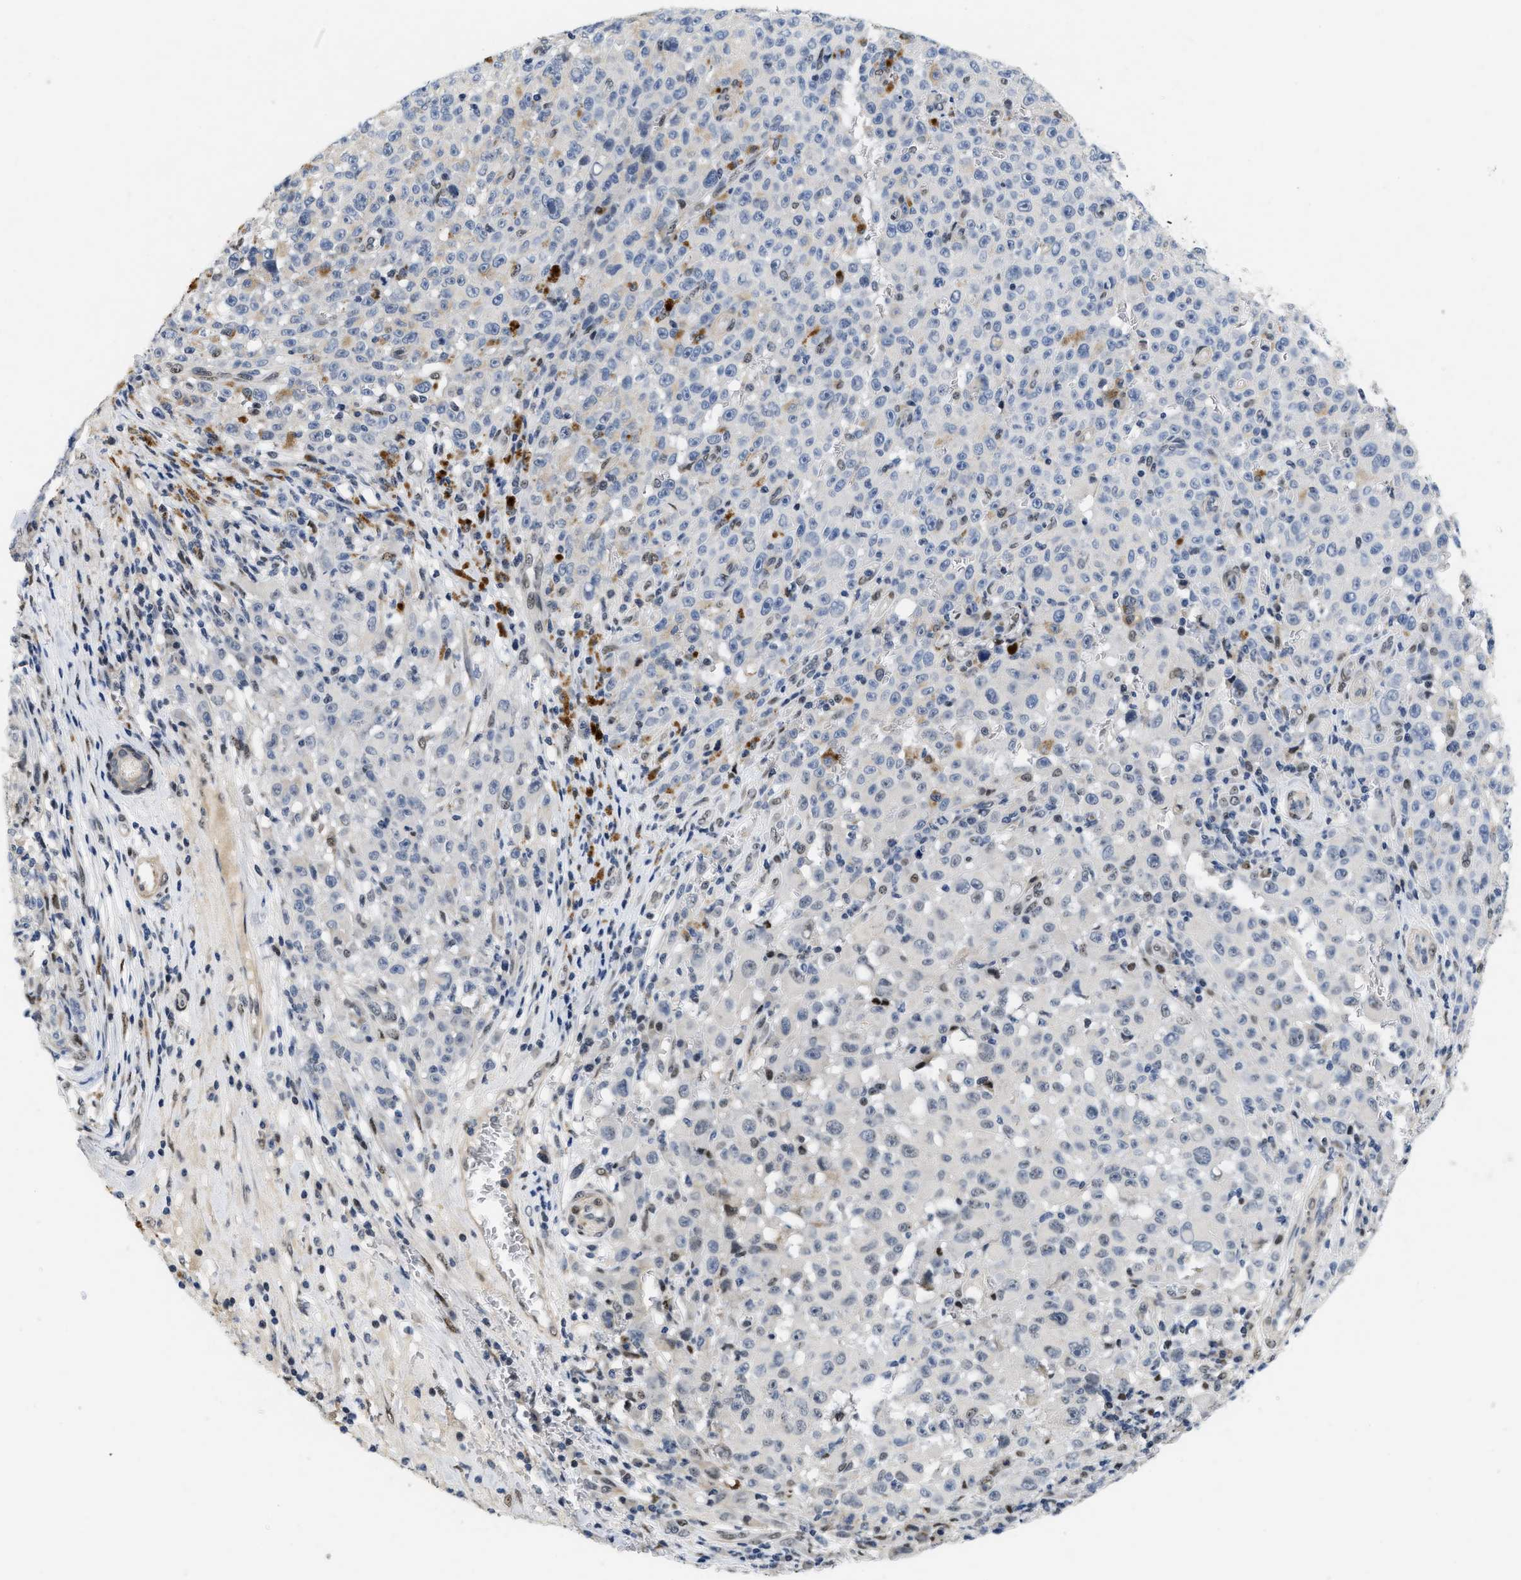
{"staining": {"intensity": "negative", "quantity": "none", "location": "none"}, "tissue": "melanoma", "cell_type": "Tumor cells", "image_type": "cancer", "snomed": [{"axis": "morphology", "description": "Malignant melanoma, NOS"}, {"axis": "topography", "description": "Skin"}], "caption": "Malignant melanoma was stained to show a protein in brown. There is no significant staining in tumor cells. The staining was performed using DAB to visualize the protein expression in brown, while the nuclei were stained in blue with hematoxylin (Magnification: 20x).", "gene": "VIP", "patient": {"sex": "female", "age": 82}}